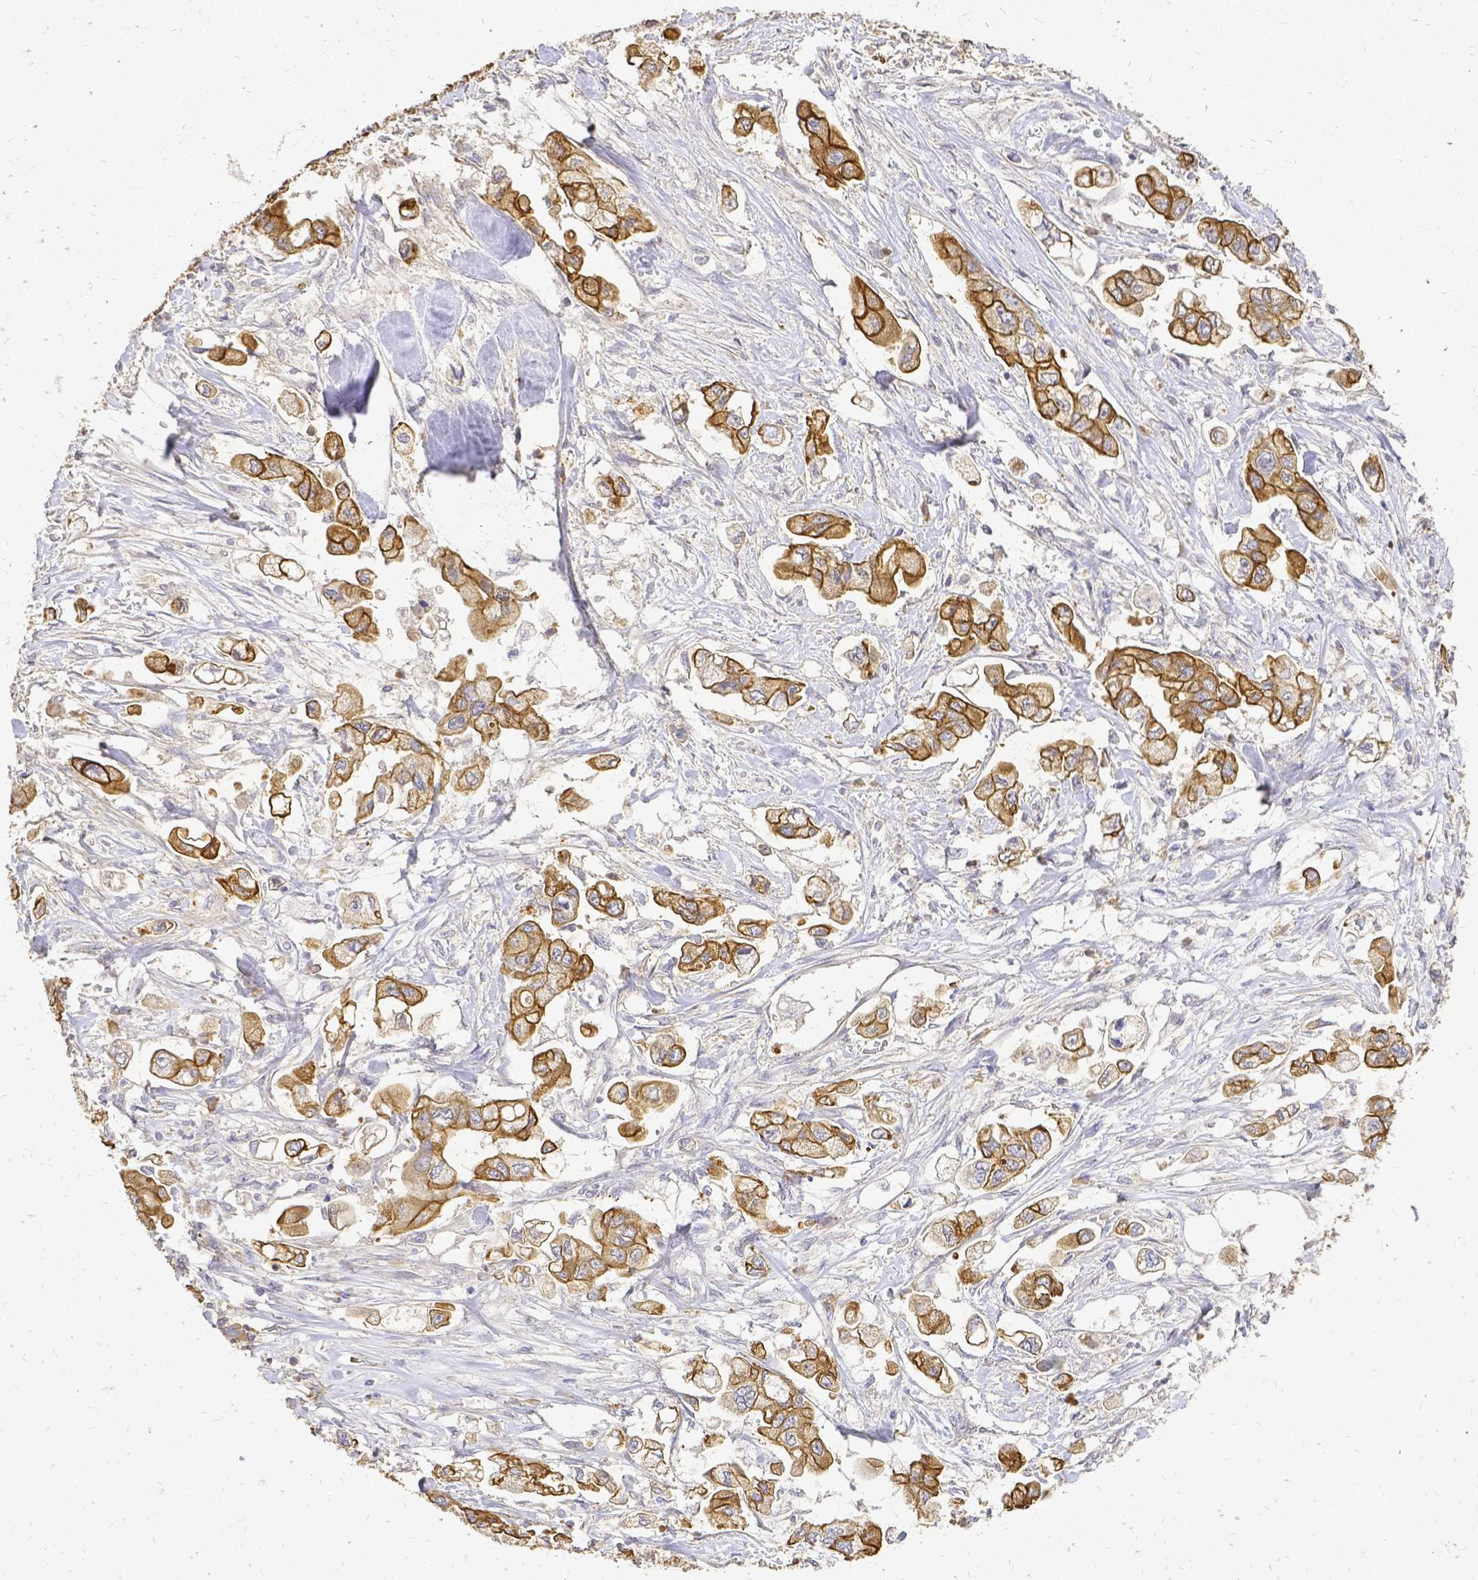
{"staining": {"intensity": "moderate", "quantity": ">75%", "location": "cytoplasmic/membranous"}, "tissue": "stomach cancer", "cell_type": "Tumor cells", "image_type": "cancer", "snomed": [{"axis": "morphology", "description": "Adenocarcinoma, NOS"}, {"axis": "topography", "description": "Stomach"}], "caption": "The histopathology image shows staining of stomach cancer, revealing moderate cytoplasmic/membranous protein expression (brown color) within tumor cells.", "gene": "CIB1", "patient": {"sex": "male", "age": 62}}